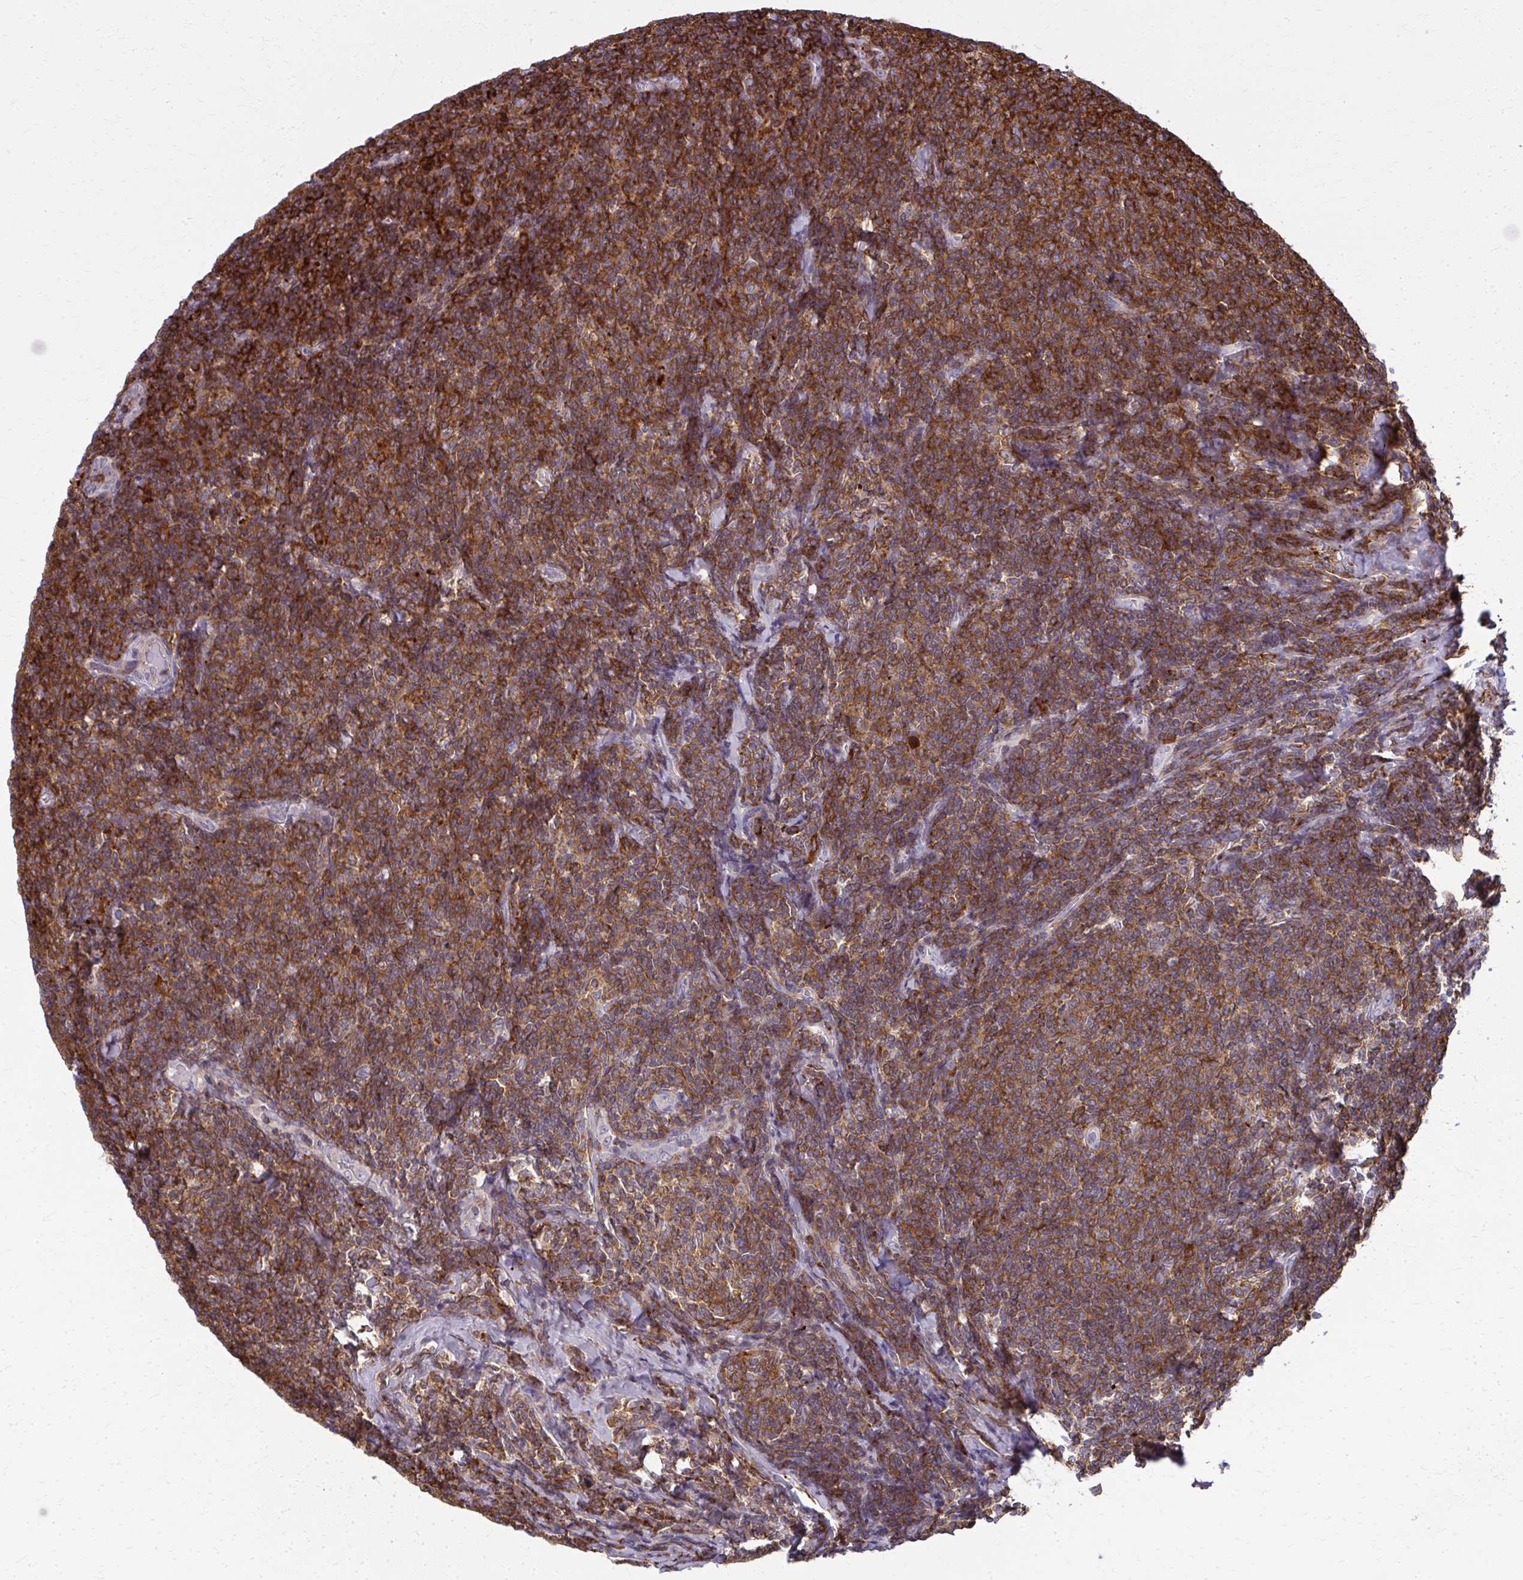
{"staining": {"intensity": "strong", "quantity": ">75%", "location": "cytoplasmic/membranous"}, "tissue": "lymphoma", "cell_type": "Tumor cells", "image_type": "cancer", "snomed": [{"axis": "morphology", "description": "Malignant lymphoma, non-Hodgkin's type, Low grade"}, {"axis": "topography", "description": "Lymph node"}], "caption": "Lymphoma tissue reveals strong cytoplasmic/membranous expression in about >75% of tumor cells, visualized by immunohistochemistry. The staining was performed using DAB to visualize the protein expression in brown, while the nuclei were stained in blue with hematoxylin (Magnification: 20x).", "gene": "AP5M1", "patient": {"sex": "male", "age": 52}}